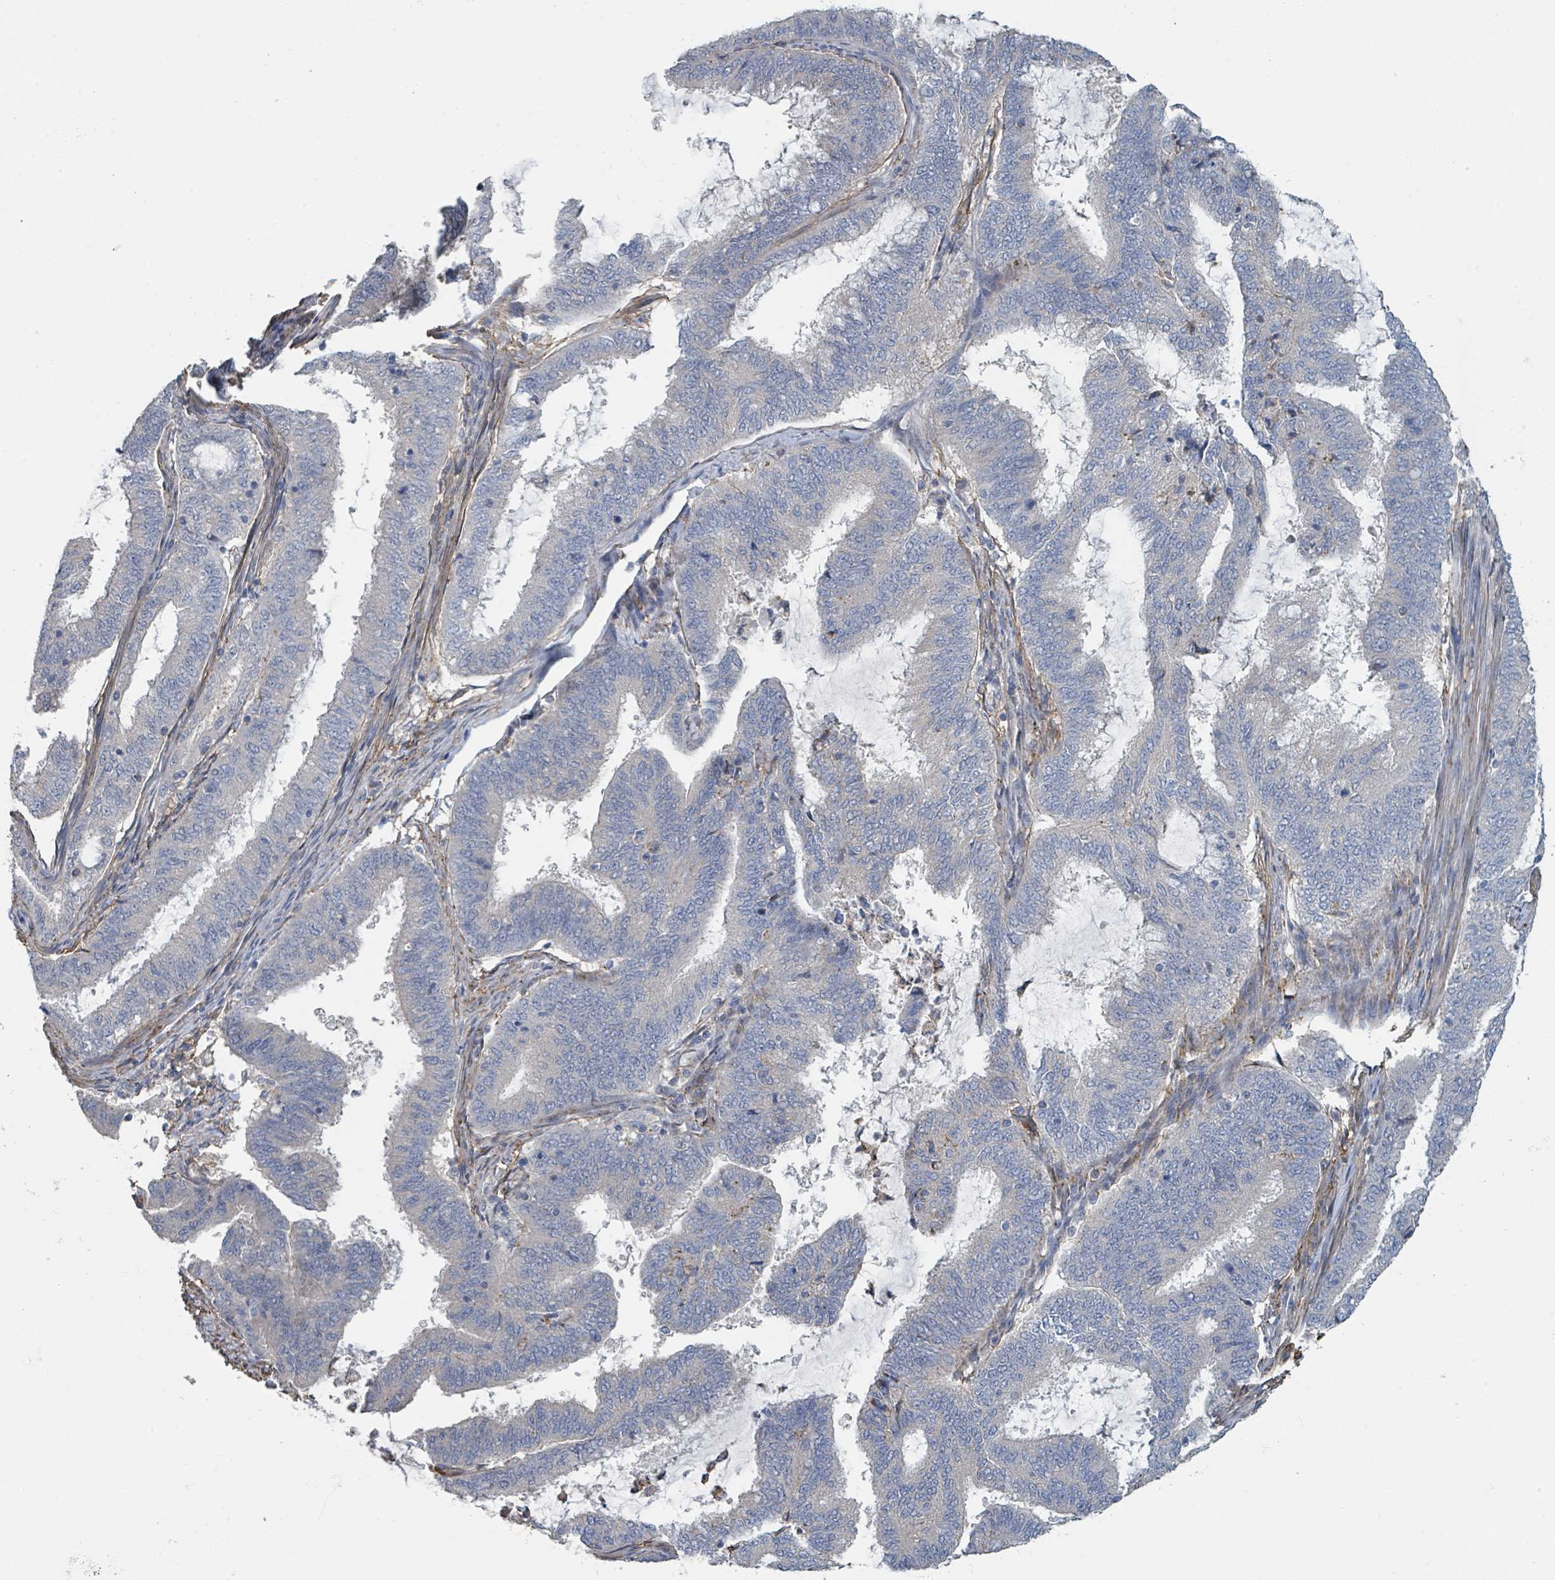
{"staining": {"intensity": "negative", "quantity": "none", "location": "none"}, "tissue": "endometrial cancer", "cell_type": "Tumor cells", "image_type": "cancer", "snomed": [{"axis": "morphology", "description": "Adenocarcinoma, NOS"}, {"axis": "topography", "description": "Endometrium"}], "caption": "Tumor cells show no significant expression in endometrial cancer (adenocarcinoma).", "gene": "LRRC42", "patient": {"sex": "female", "age": 51}}